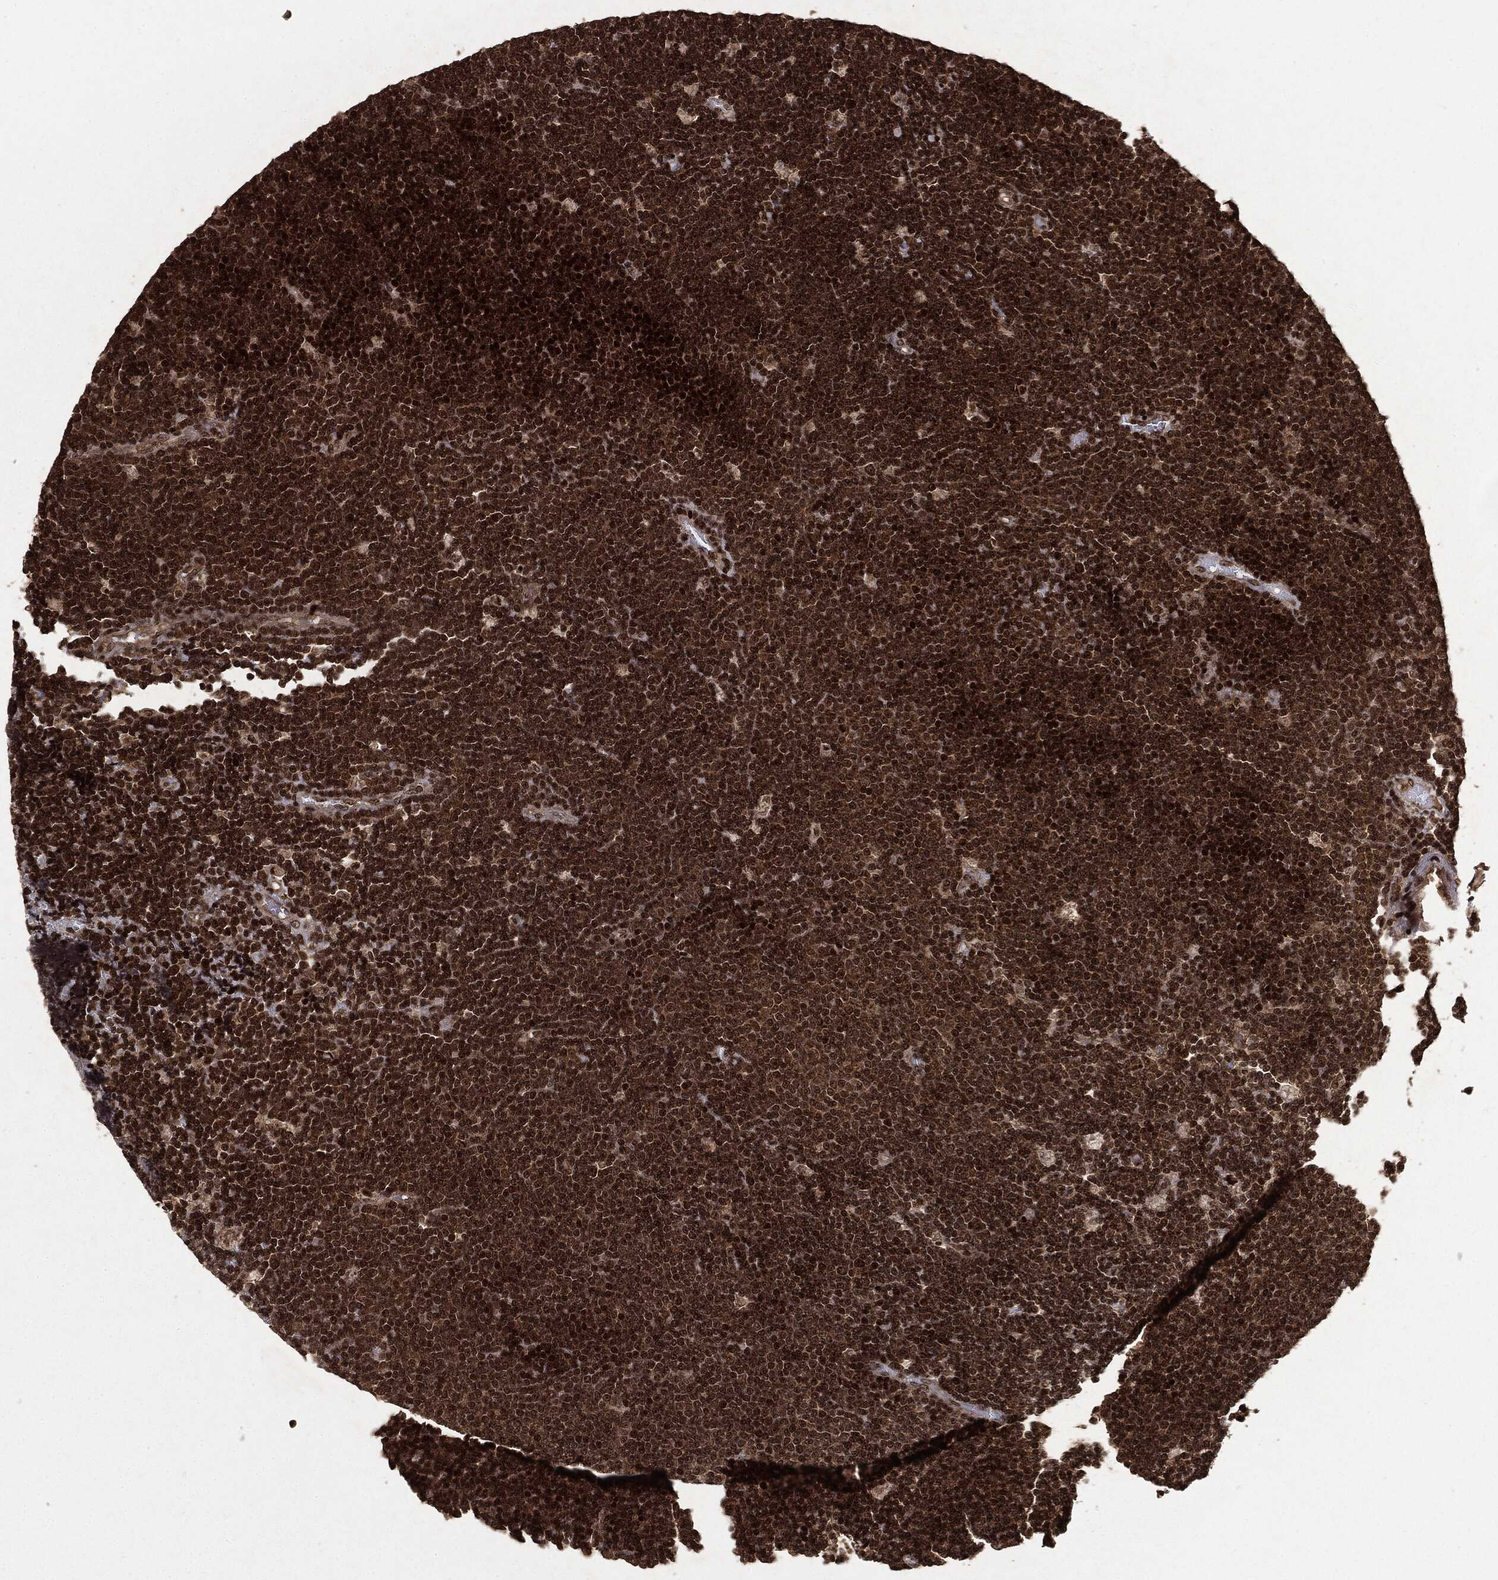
{"staining": {"intensity": "strong", "quantity": ">75%", "location": "cytoplasmic/membranous,nuclear"}, "tissue": "lymphoma", "cell_type": "Tumor cells", "image_type": "cancer", "snomed": [{"axis": "morphology", "description": "Malignant lymphoma, non-Hodgkin's type, Low grade"}, {"axis": "topography", "description": "Brain"}], "caption": "Strong cytoplasmic/membranous and nuclear staining is present in about >75% of tumor cells in lymphoma.", "gene": "CTDP1", "patient": {"sex": "female", "age": 66}}